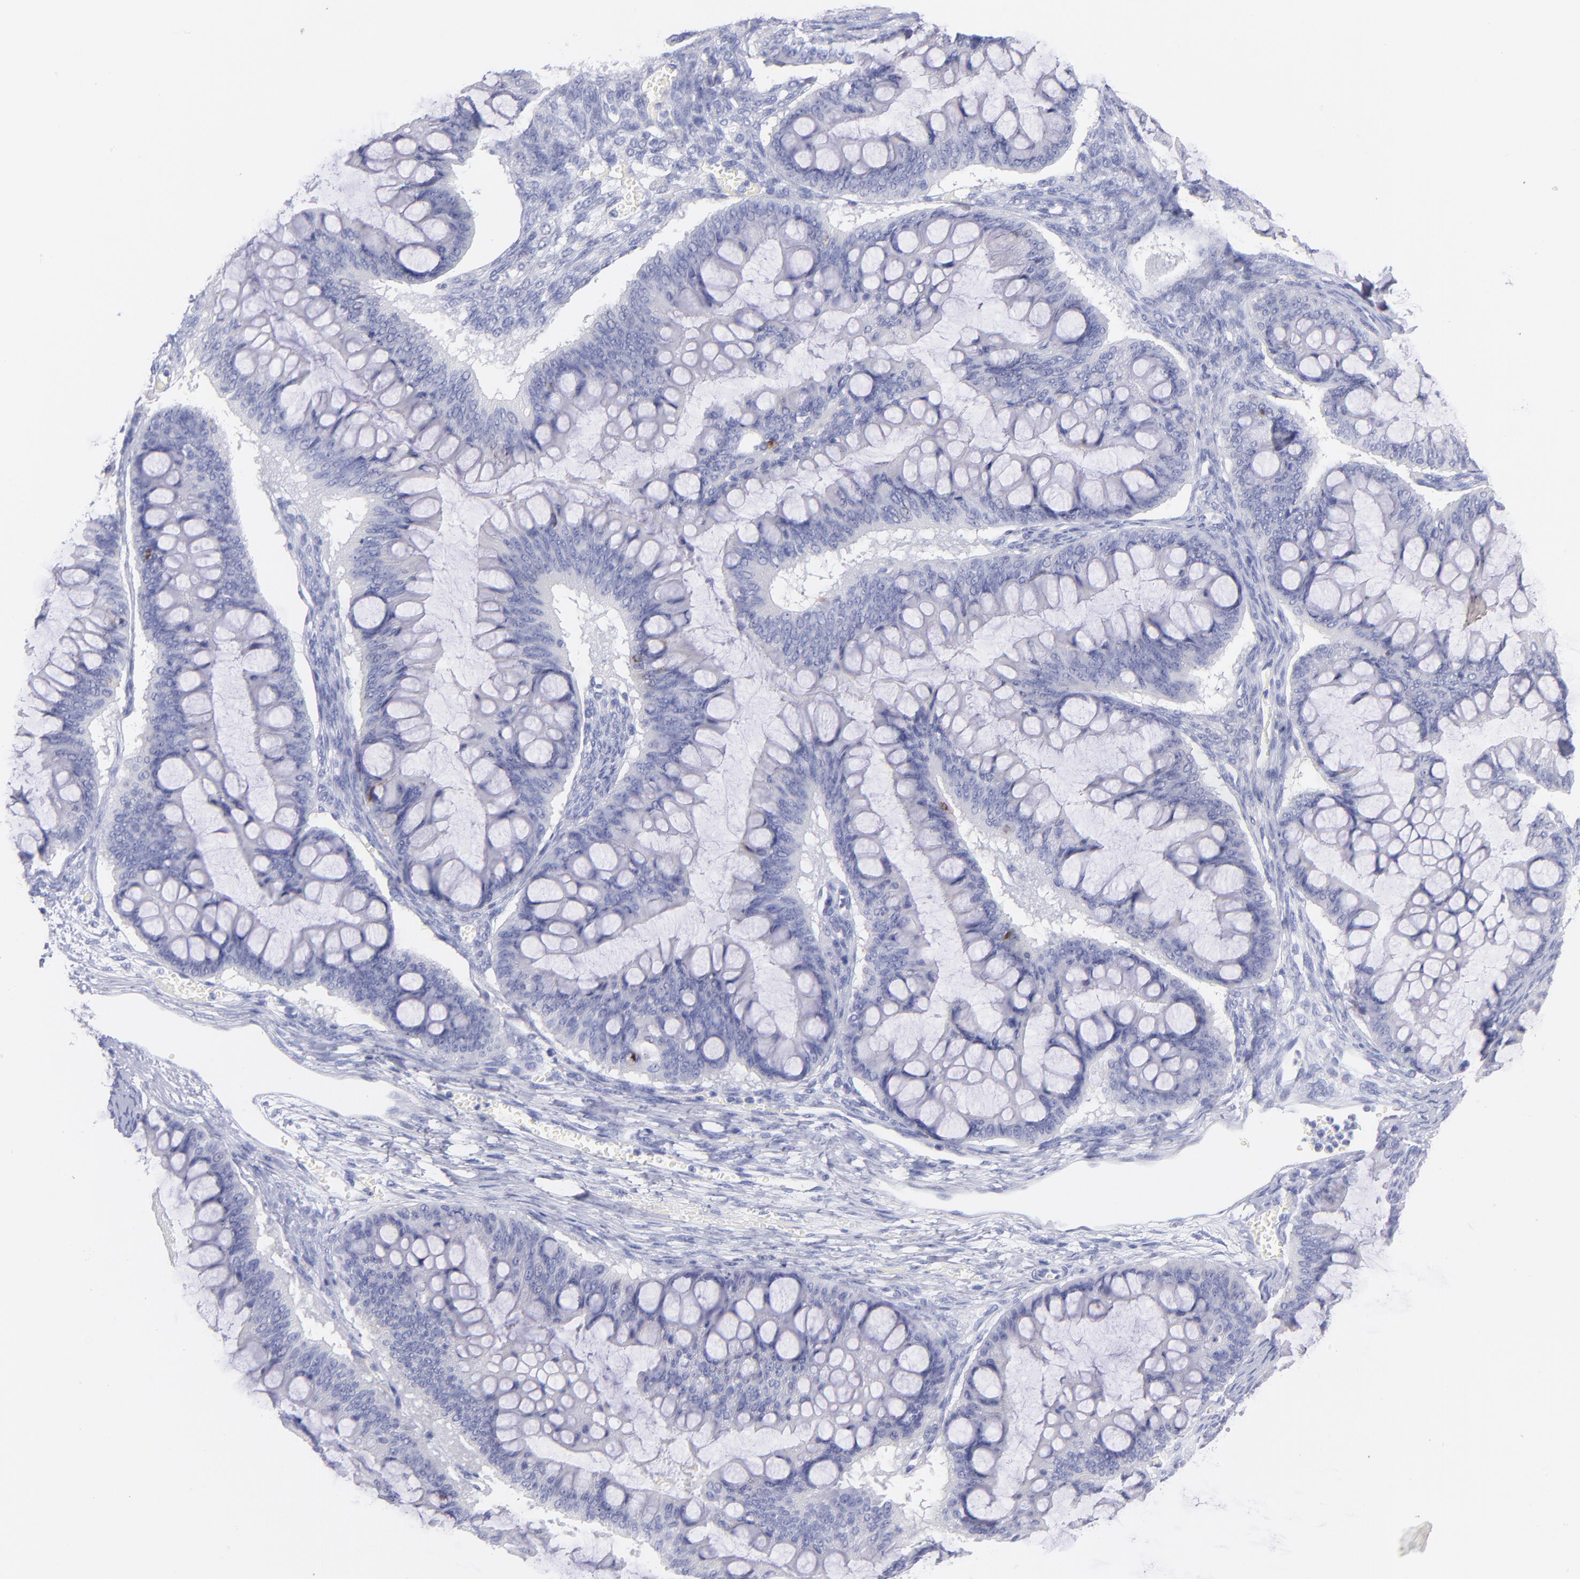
{"staining": {"intensity": "negative", "quantity": "none", "location": "none"}, "tissue": "ovarian cancer", "cell_type": "Tumor cells", "image_type": "cancer", "snomed": [{"axis": "morphology", "description": "Cystadenocarcinoma, mucinous, NOS"}, {"axis": "topography", "description": "Ovary"}], "caption": "DAB (3,3'-diaminobenzidine) immunohistochemical staining of ovarian mucinous cystadenocarcinoma exhibits no significant expression in tumor cells.", "gene": "SCGN", "patient": {"sex": "female", "age": 73}}